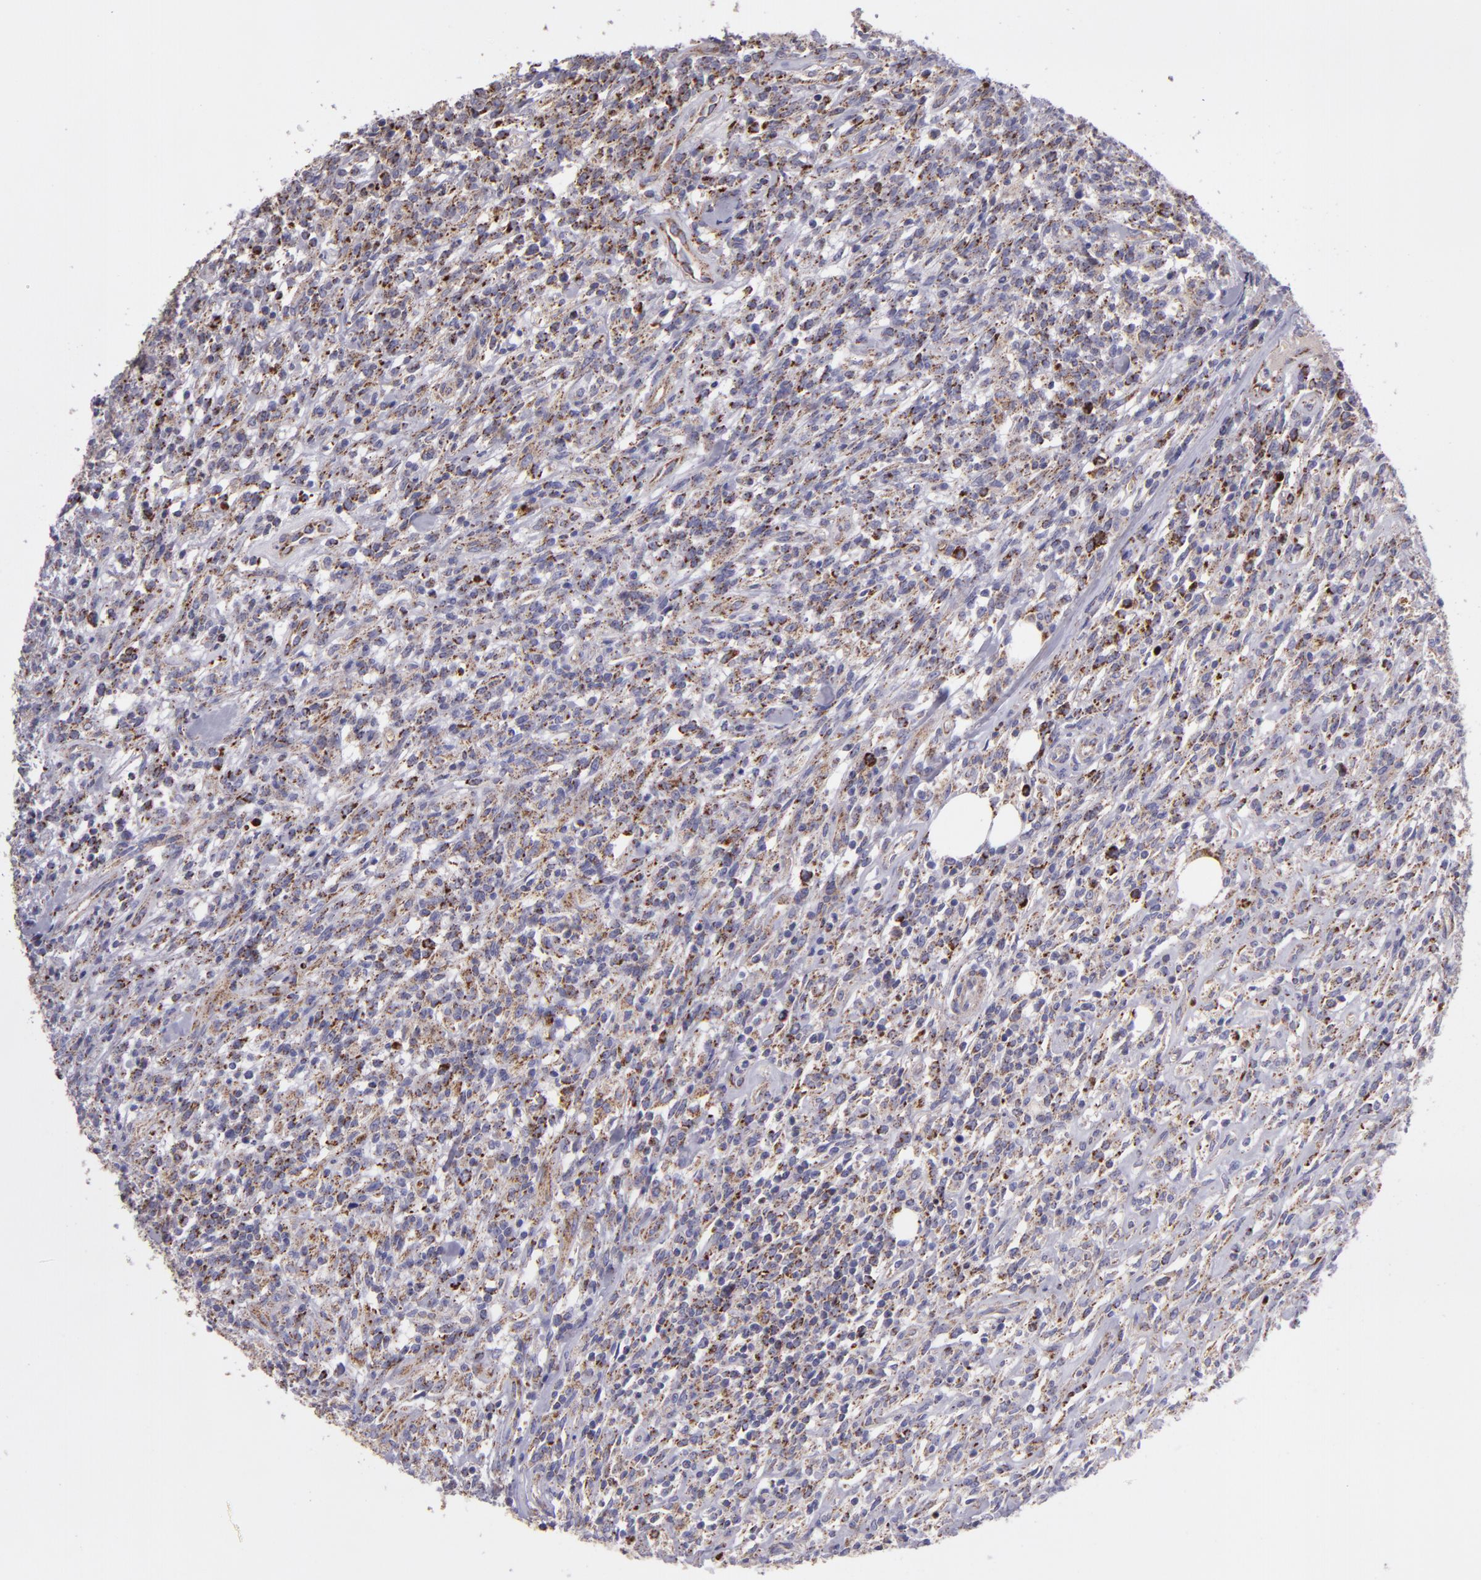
{"staining": {"intensity": "strong", "quantity": ">75%", "location": "cytoplasmic/membranous"}, "tissue": "lymphoma", "cell_type": "Tumor cells", "image_type": "cancer", "snomed": [{"axis": "morphology", "description": "Malignant lymphoma, non-Hodgkin's type, High grade"}, {"axis": "topography", "description": "Lymph node"}], "caption": "Lymphoma tissue displays strong cytoplasmic/membranous staining in approximately >75% of tumor cells, visualized by immunohistochemistry.", "gene": "HSPD1", "patient": {"sex": "female", "age": 73}}